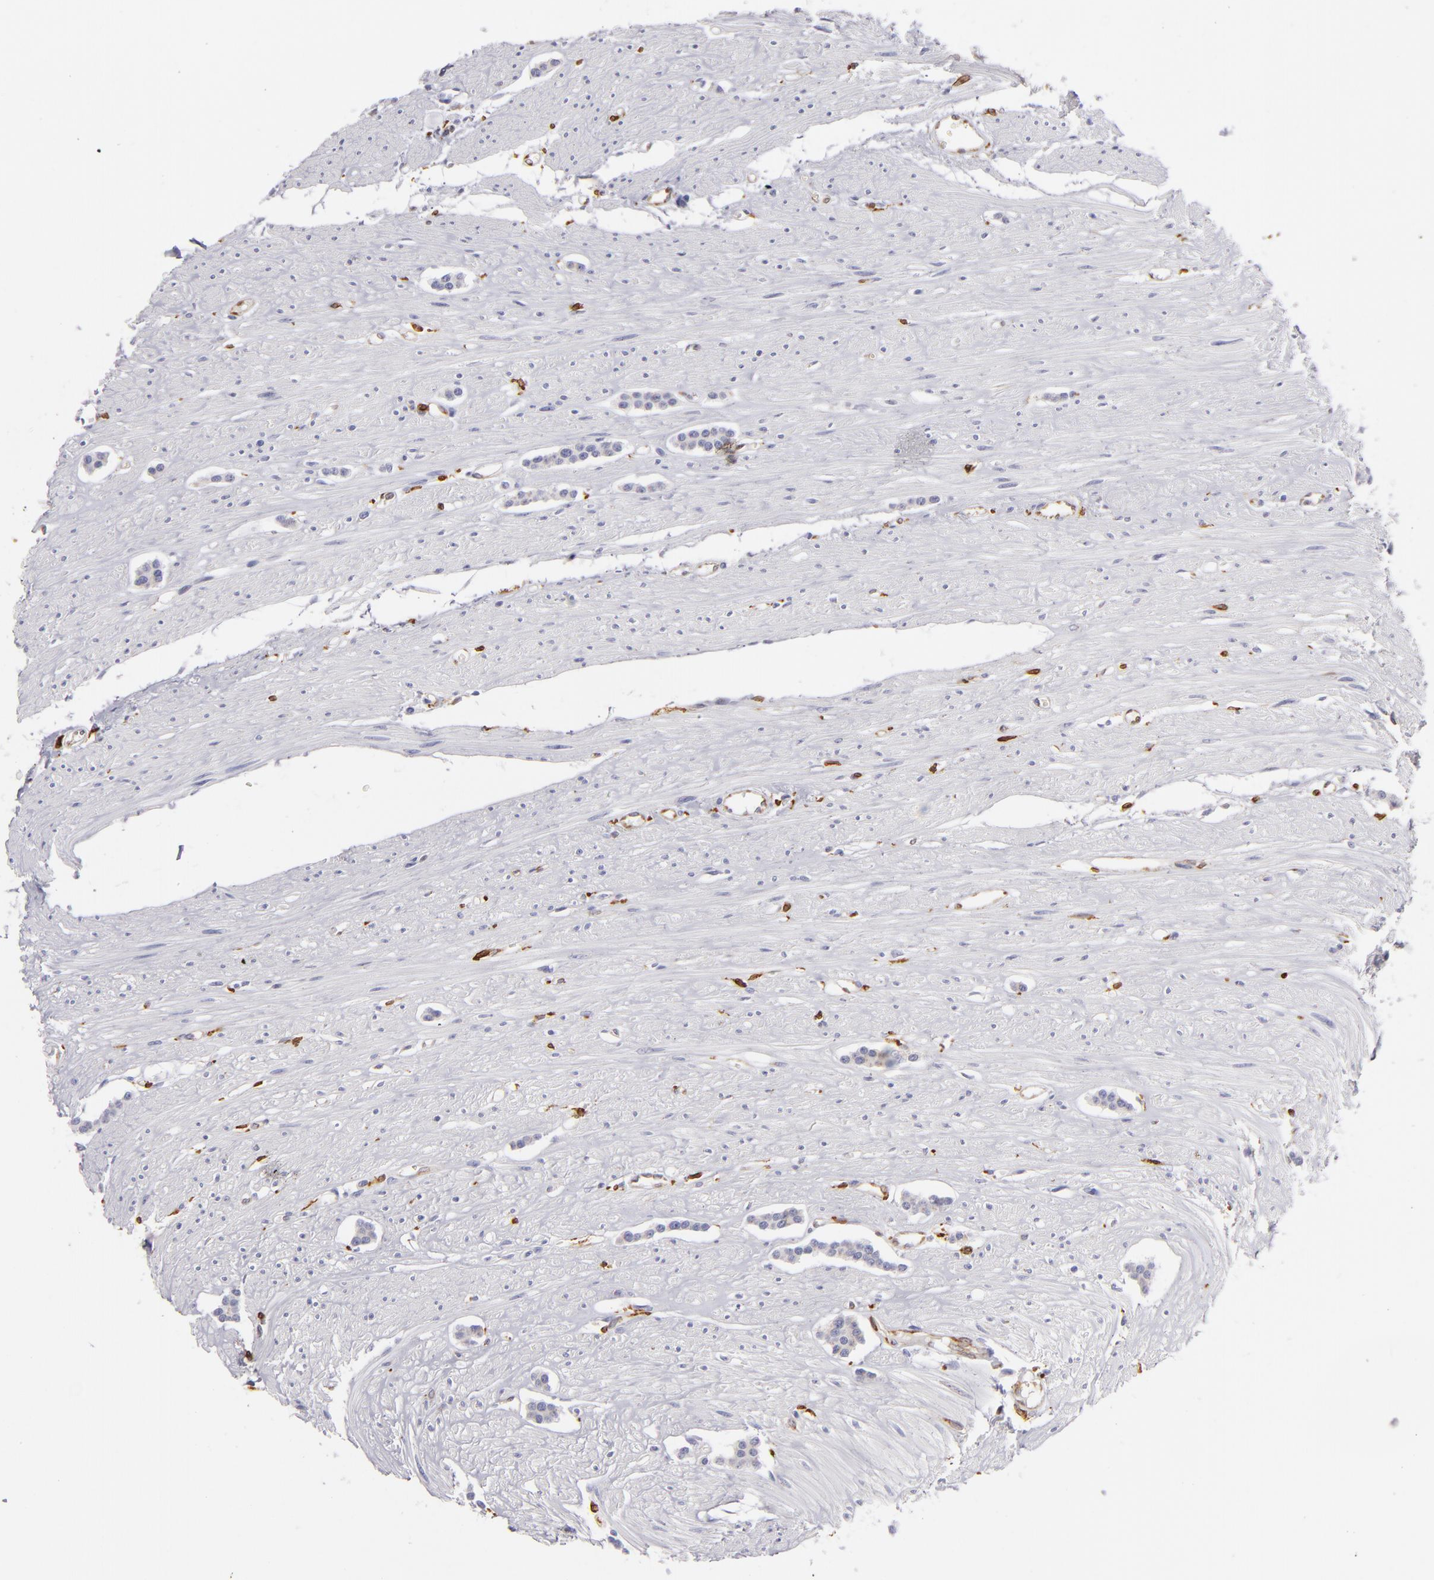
{"staining": {"intensity": "weak", "quantity": "<25%", "location": "none"}, "tissue": "carcinoid", "cell_type": "Tumor cells", "image_type": "cancer", "snomed": [{"axis": "morphology", "description": "Carcinoid, malignant, NOS"}, {"axis": "topography", "description": "Small intestine"}], "caption": "DAB (3,3'-diaminobenzidine) immunohistochemical staining of human carcinoid (malignant) exhibits no significant positivity in tumor cells.", "gene": "CD74", "patient": {"sex": "male", "age": 60}}